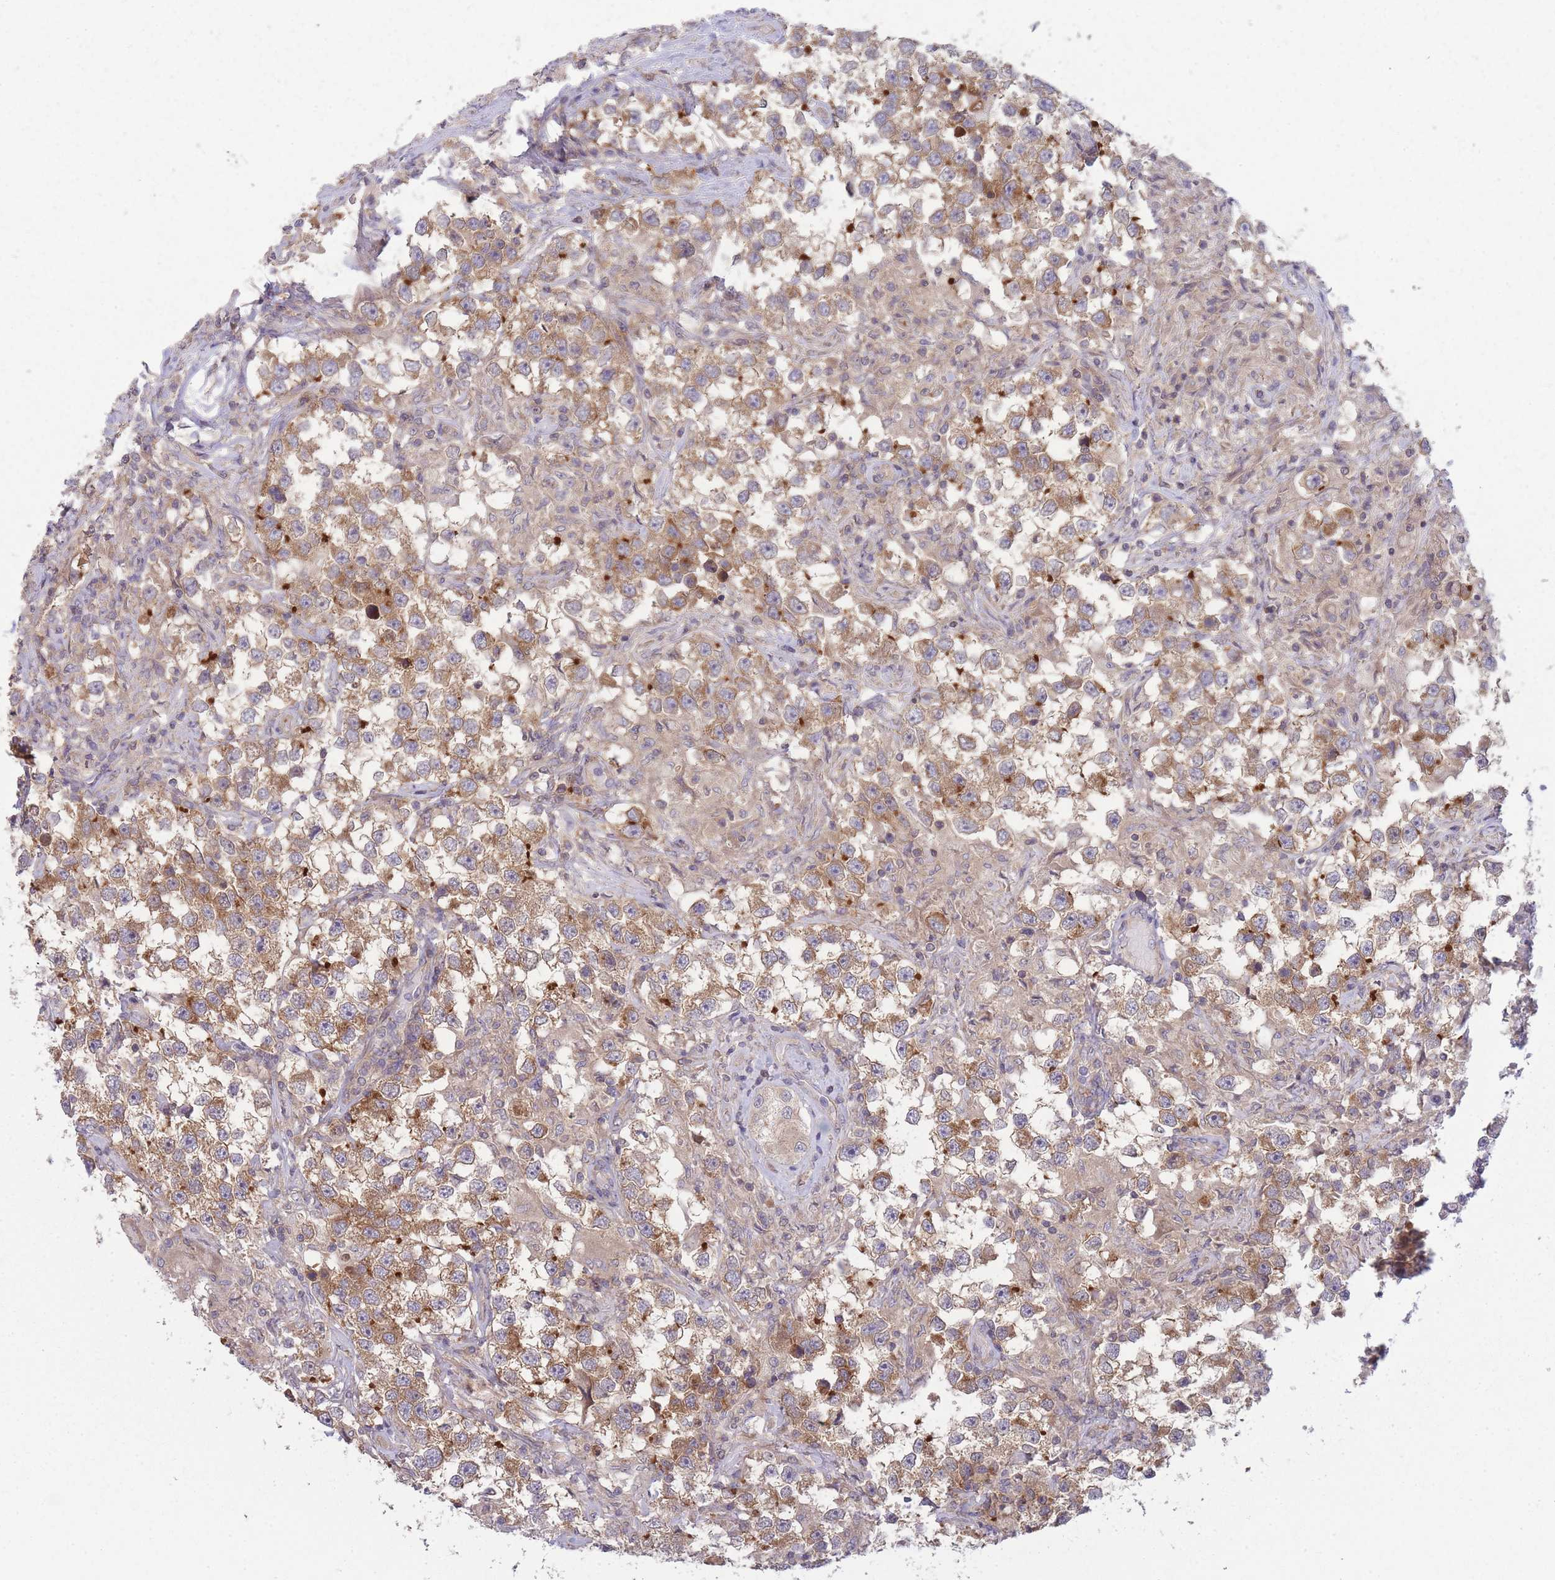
{"staining": {"intensity": "moderate", "quantity": "25%-75%", "location": "cytoplasmic/membranous"}, "tissue": "testis cancer", "cell_type": "Tumor cells", "image_type": "cancer", "snomed": [{"axis": "morphology", "description": "Seminoma, NOS"}, {"axis": "topography", "description": "Testis"}], "caption": "An immunohistochemistry micrograph of neoplastic tissue is shown. Protein staining in brown labels moderate cytoplasmic/membranous positivity in testis cancer within tumor cells. The staining is performed using DAB (3,3'-diaminobenzidine) brown chromogen to label protein expression. The nuclei are counter-stained blue using hematoxylin.", "gene": "PFDN6", "patient": {"sex": "male", "age": 46}}